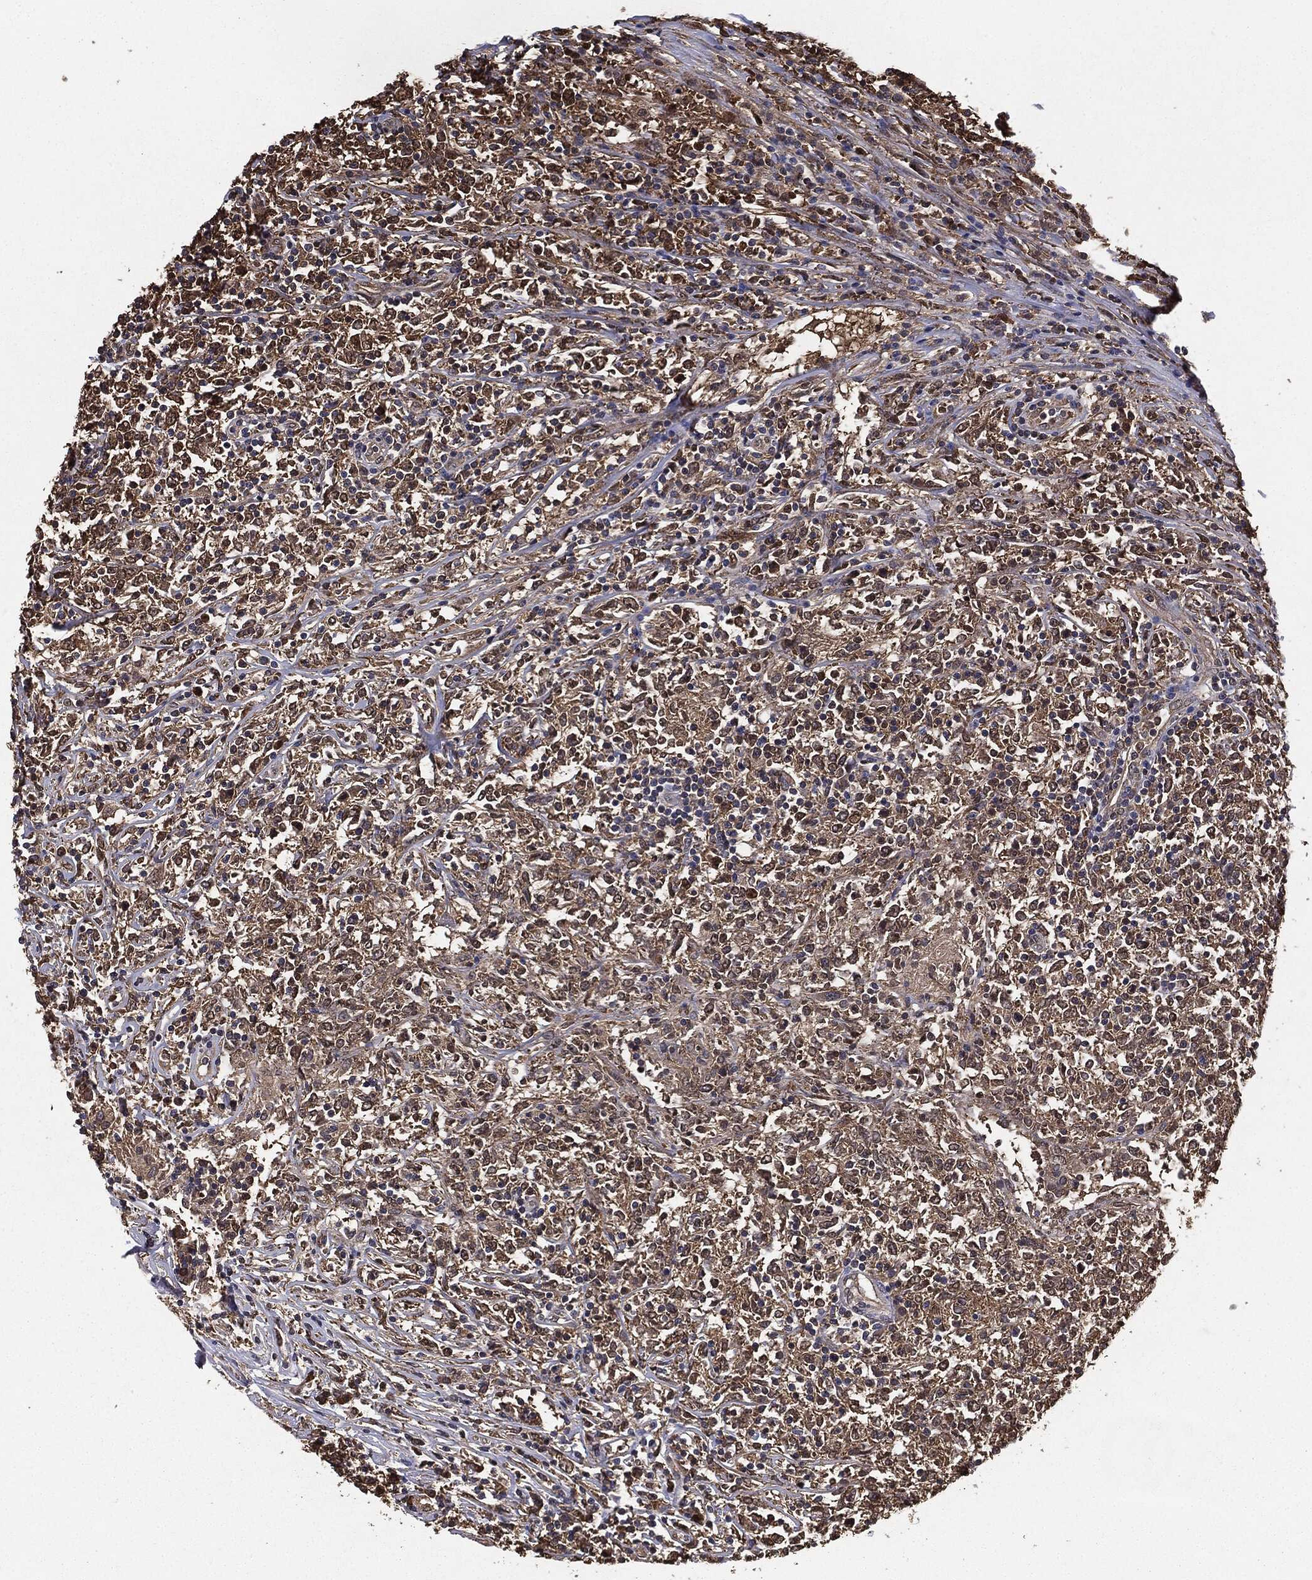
{"staining": {"intensity": "moderate", "quantity": "25%-75%", "location": "cytoplasmic/membranous"}, "tissue": "lymphoma", "cell_type": "Tumor cells", "image_type": "cancer", "snomed": [{"axis": "morphology", "description": "Malignant lymphoma, non-Hodgkin's type, High grade"}, {"axis": "topography", "description": "Lymph node"}], "caption": "A brown stain shows moderate cytoplasmic/membranous positivity of a protein in lymphoma tumor cells.", "gene": "NME1", "patient": {"sex": "female", "age": 84}}